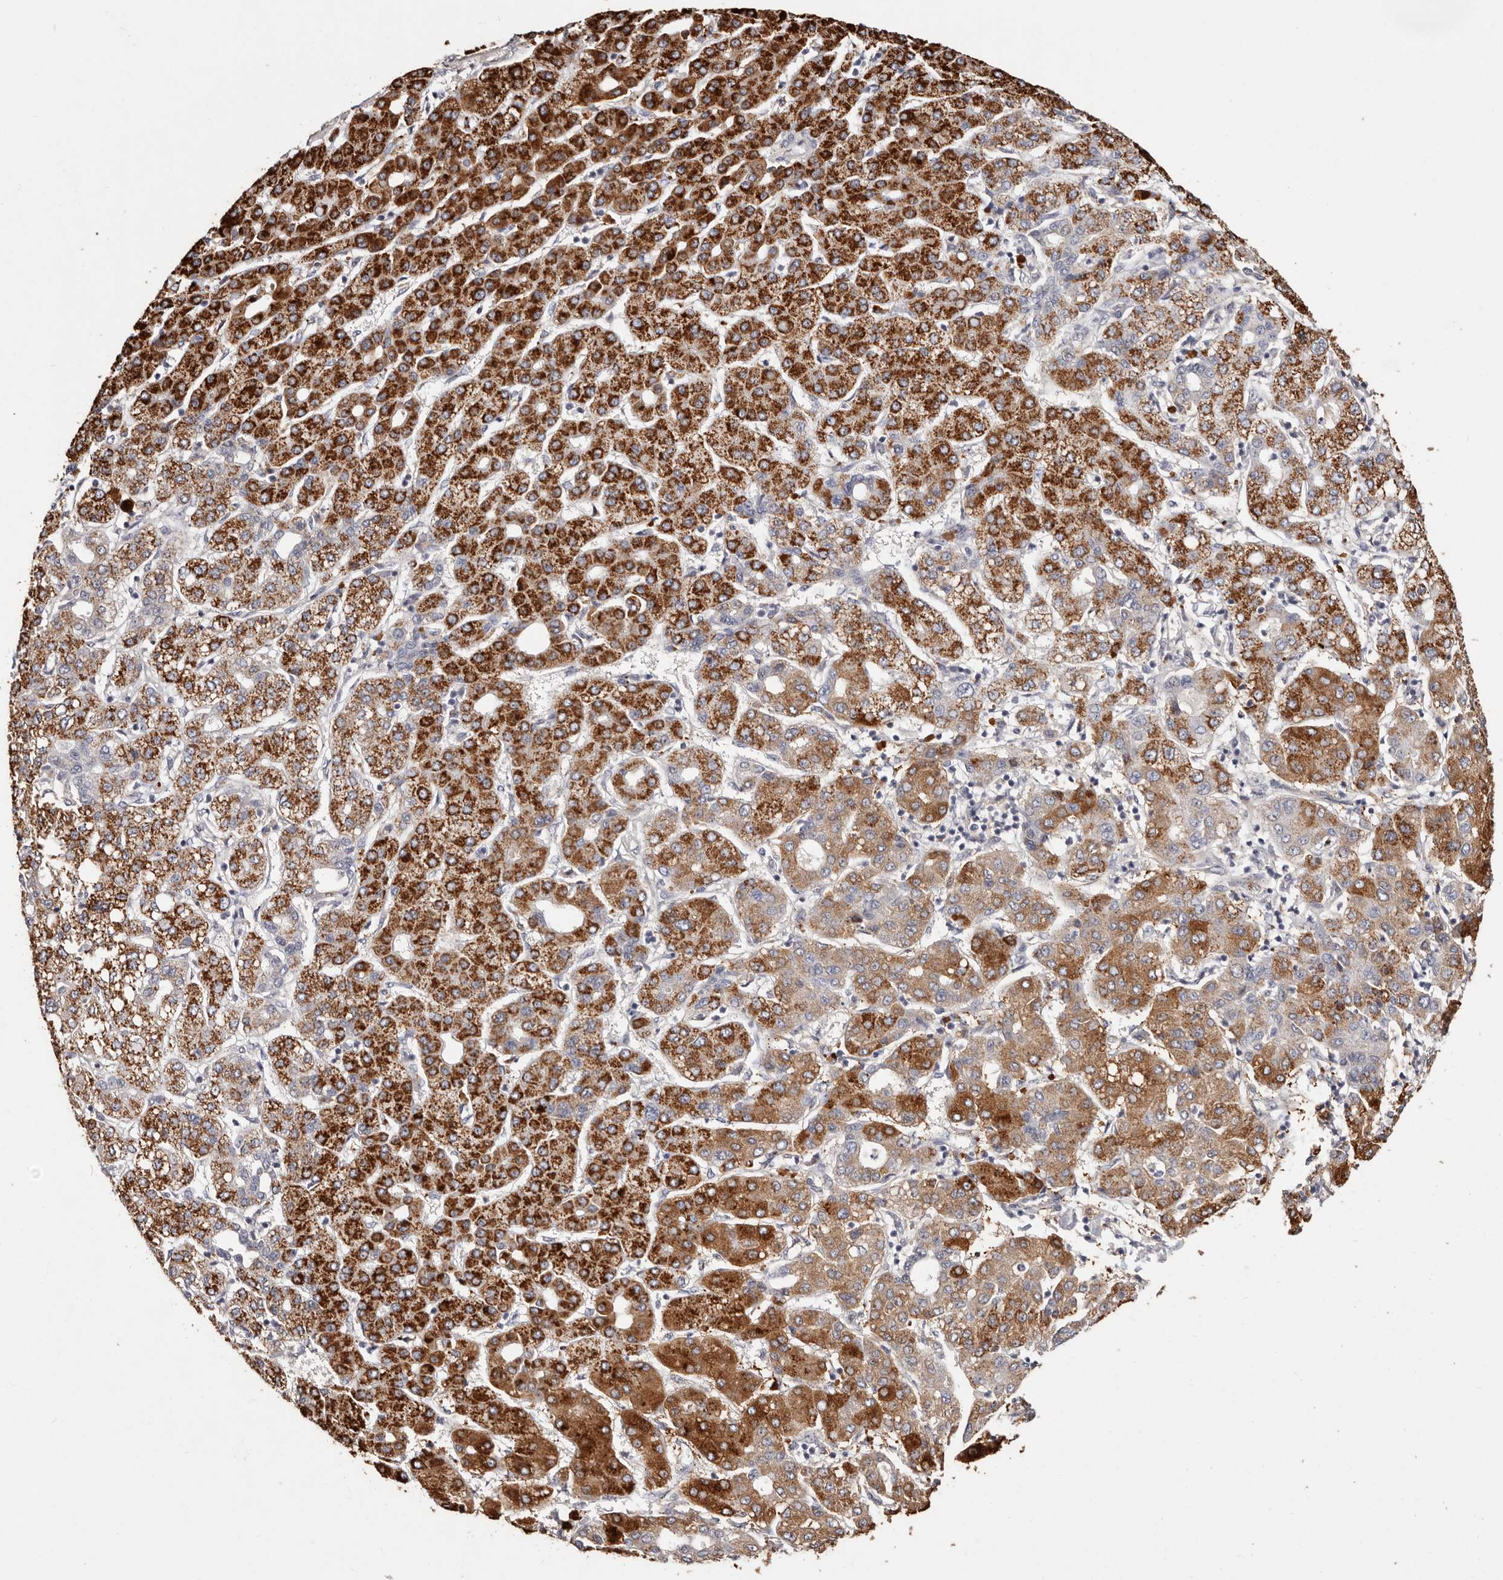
{"staining": {"intensity": "strong", "quantity": ">75%", "location": "cytoplasmic/membranous"}, "tissue": "liver cancer", "cell_type": "Tumor cells", "image_type": "cancer", "snomed": [{"axis": "morphology", "description": "Carcinoma, Hepatocellular, NOS"}, {"axis": "topography", "description": "Liver"}], "caption": "Immunohistochemical staining of human liver cancer (hepatocellular carcinoma) exhibits high levels of strong cytoplasmic/membranous protein staining in approximately >75% of tumor cells. The staining is performed using DAB brown chromogen to label protein expression. The nuclei are counter-stained blue using hematoxylin.", "gene": "THBS3", "patient": {"sex": "male", "age": 65}}